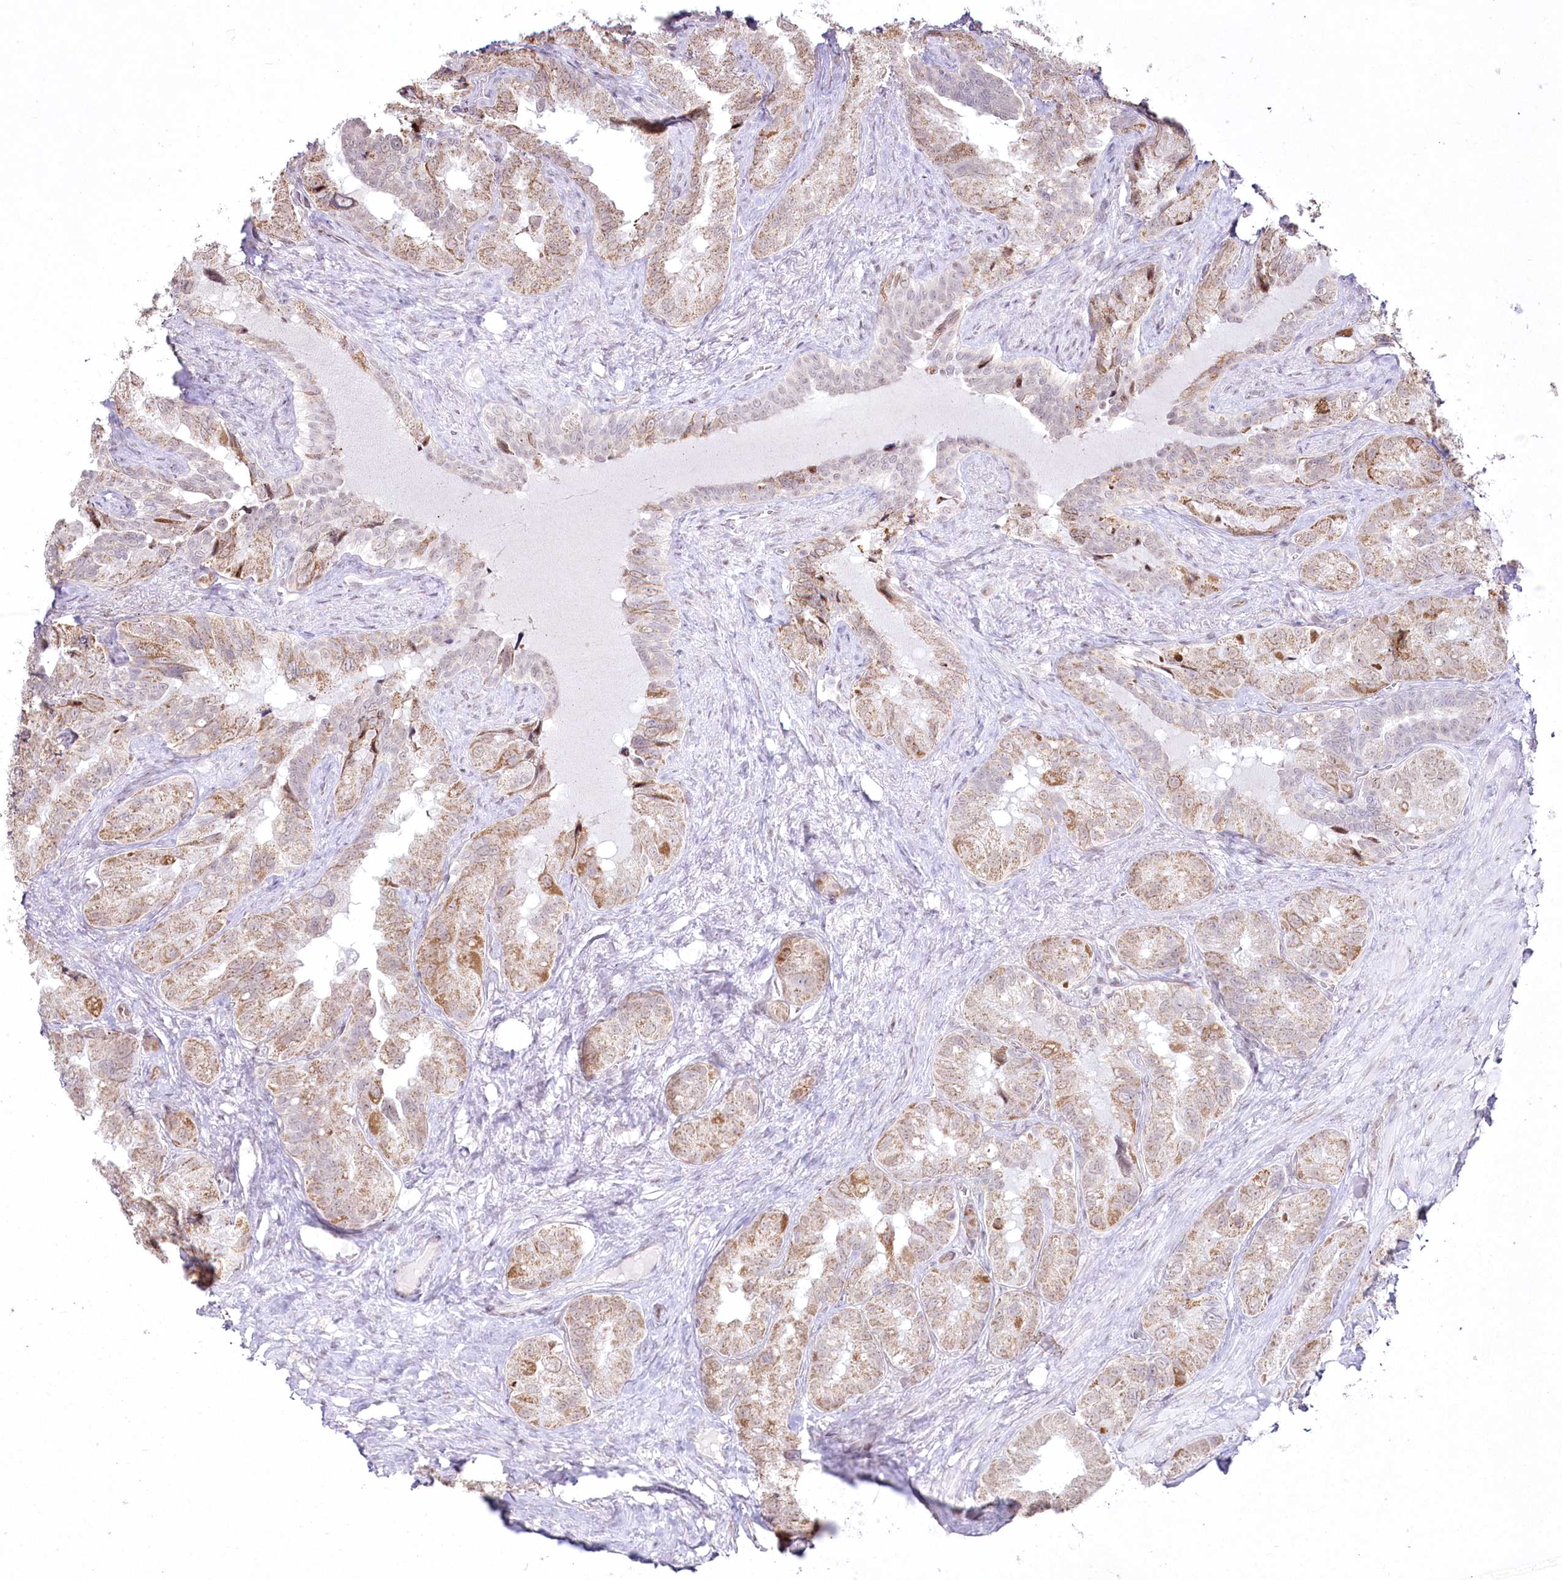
{"staining": {"intensity": "moderate", "quantity": "<25%", "location": "cytoplasmic/membranous"}, "tissue": "seminal vesicle", "cell_type": "Glandular cells", "image_type": "normal", "snomed": [{"axis": "morphology", "description": "Normal tissue, NOS"}, {"axis": "topography", "description": "Seminal veicle"}, {"axis": "topography", "description": "Peripheral nerve tissue"}], "caption": "A low amount of moderate cytoplasmic/membranous staining is present in about <25% of glandular cells in benign seminal vesicle. The staining is performed using DAB (3,3'-diaminobenzidine) brown chromogen to label protein expression. The nuclei are counter-stained blue using hematoxylin.", "gene": "YBX3", "patient": {"sex": "male", "age": 67}}